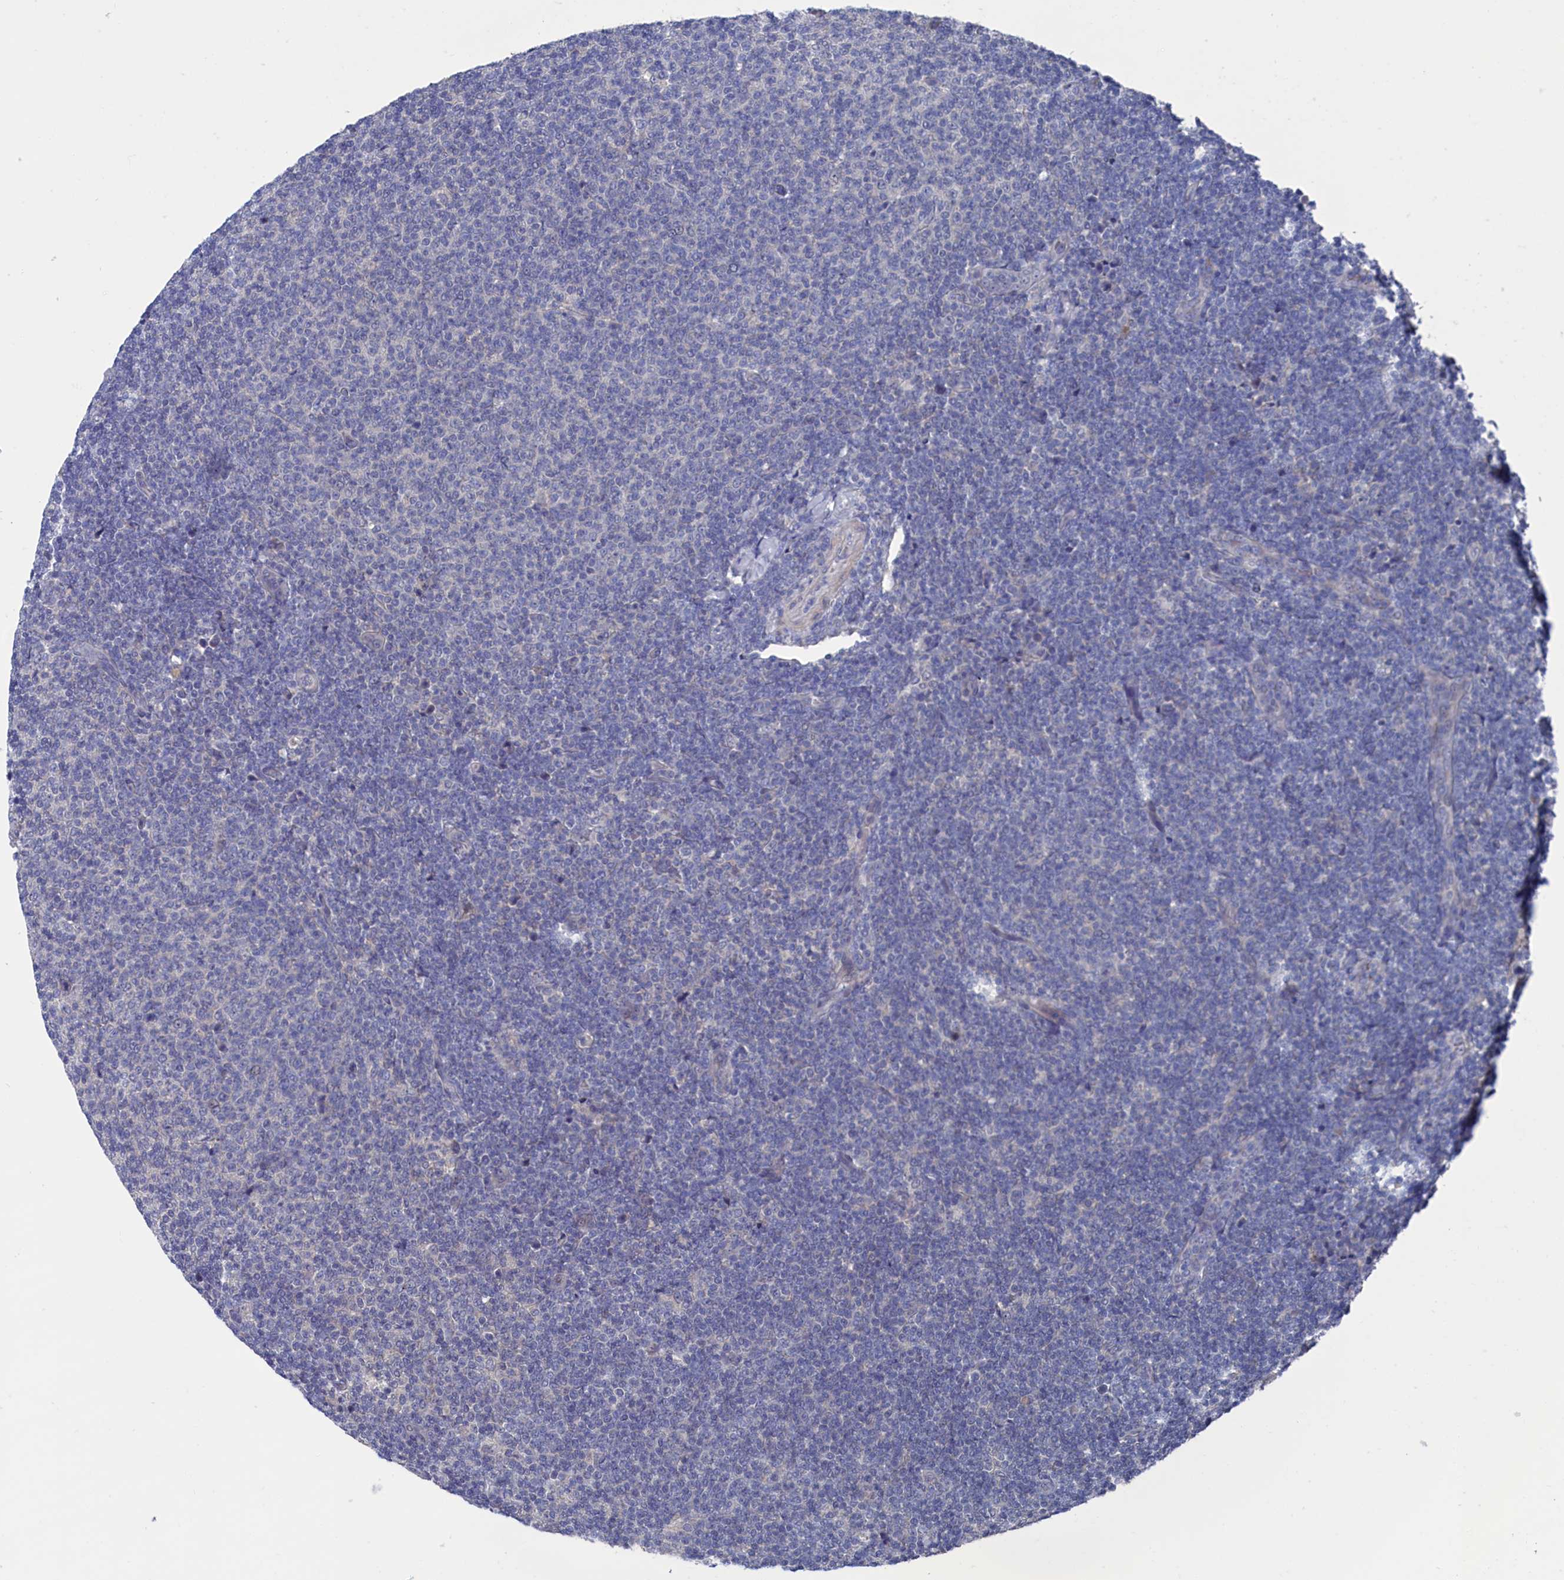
{"staining": {"intensity": "negative", "quantity": "none", "location": "none"}, "tissue": "lymphoma", "cell_type": "Tumor cells", "image_type": "cancer", "snomed": [{"axis": "morphology", "description": "Malignant lymphoma, non-Hodgkin's type, Low grade"}, {"axis": "topography", "description": "Lymph node"}], "caption": "Immunohistochemistry histopathology image of neoplastic tissue: low-grade malignant lymphoma, non-Hodgkin's type stained with DAB shows no significant protein staining in tumor cells.", "gene": "SPATA13", "patient": {"sex": "male", "age": 66}}